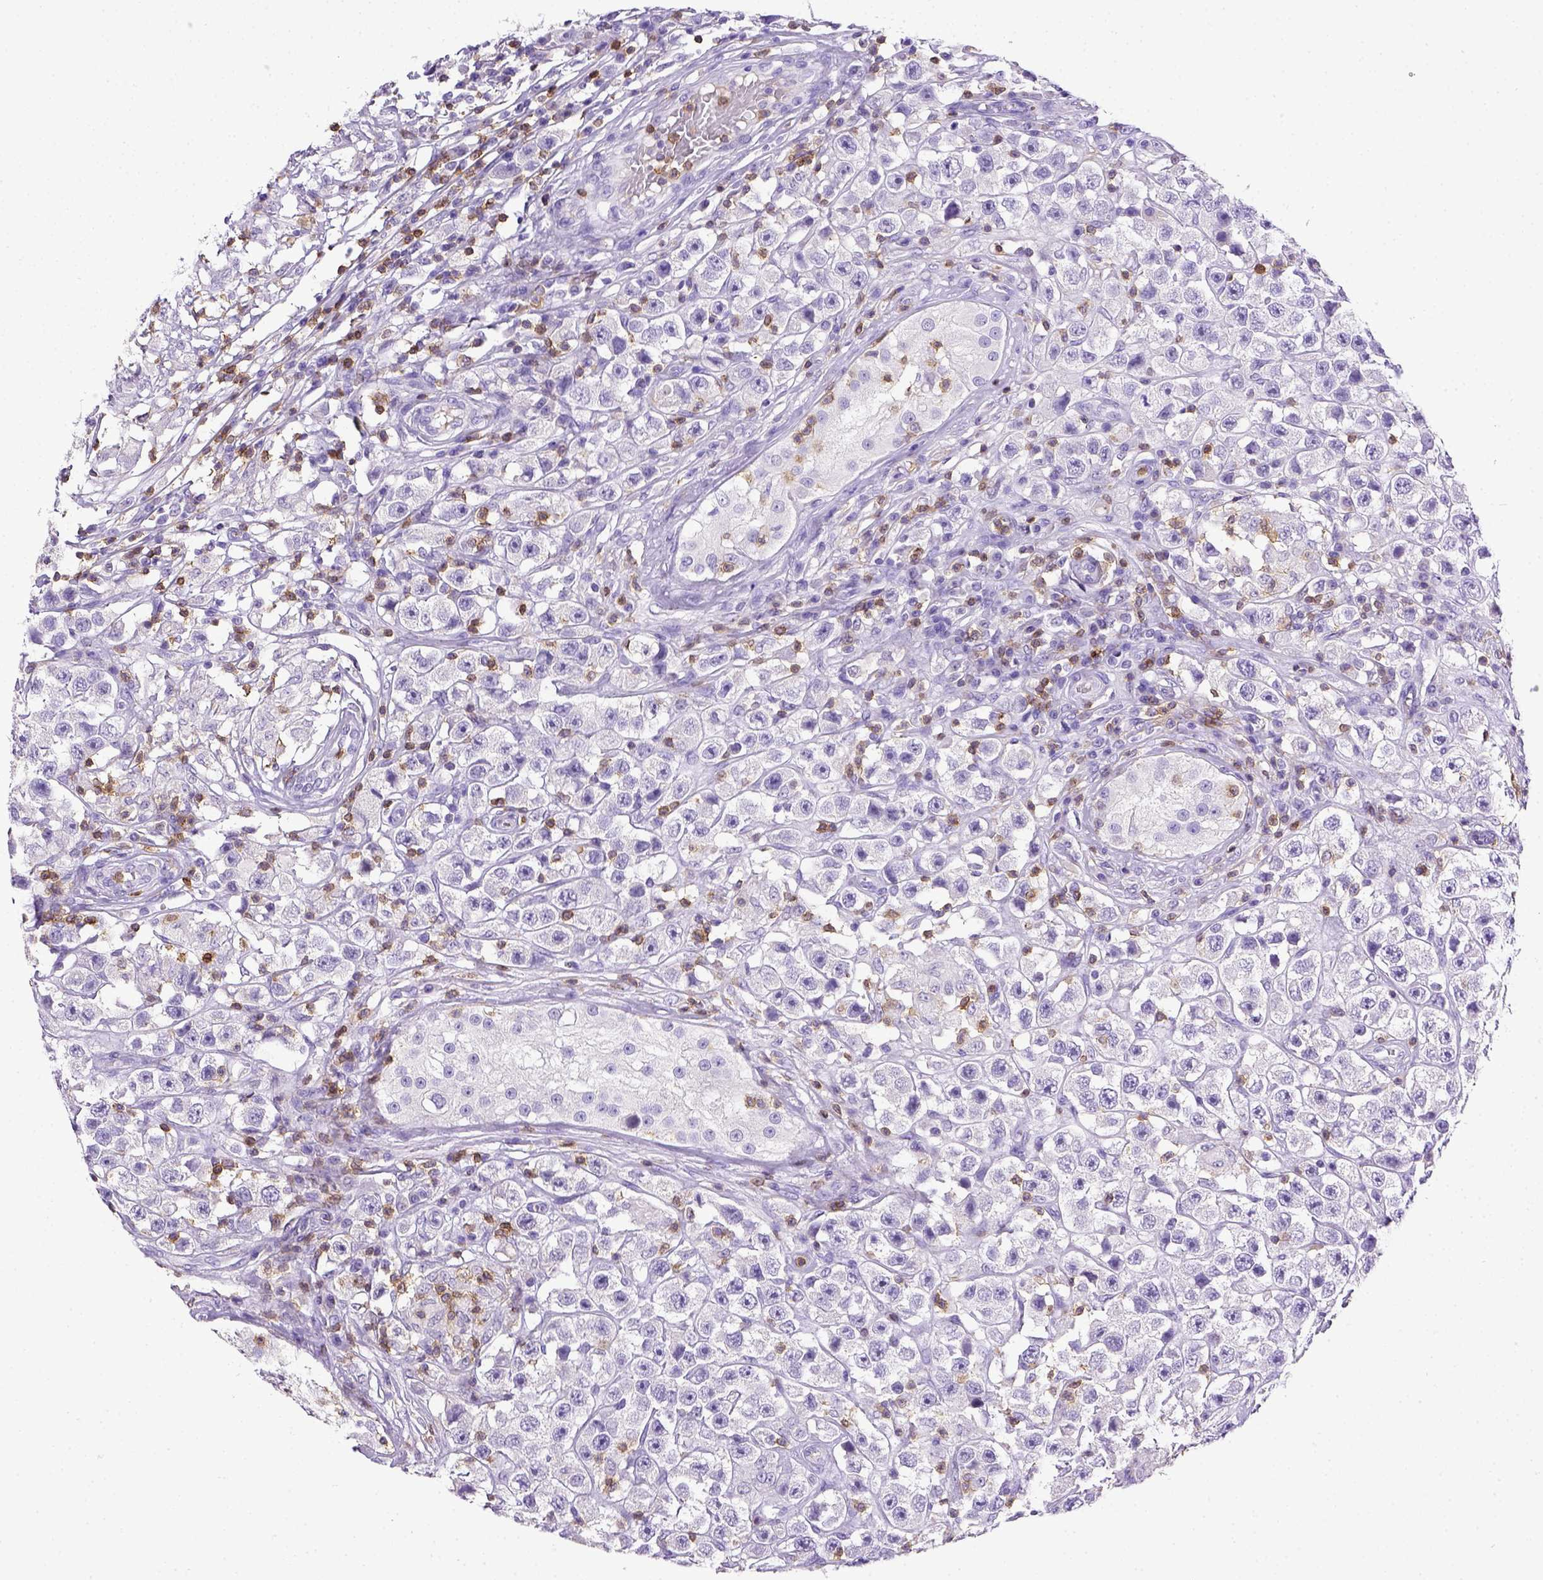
{"staining": {"intensity": "negative", "quantity": "none", "location": "none"}, "tissue": "testis cancer", "cell_type": "Tumor cells", "image_type": "cancer", "snomed": [{"axis": "morphology", "description": "Seminoma, NOS"}, {"axis": "topography", "description": "Testis"}], "caption": "Testis seminoma was stained to show a protein in brown. There is no significant expression in tumor cells.", "gene": "CD3E", "patient": {"sex": "male", "age": 45}}